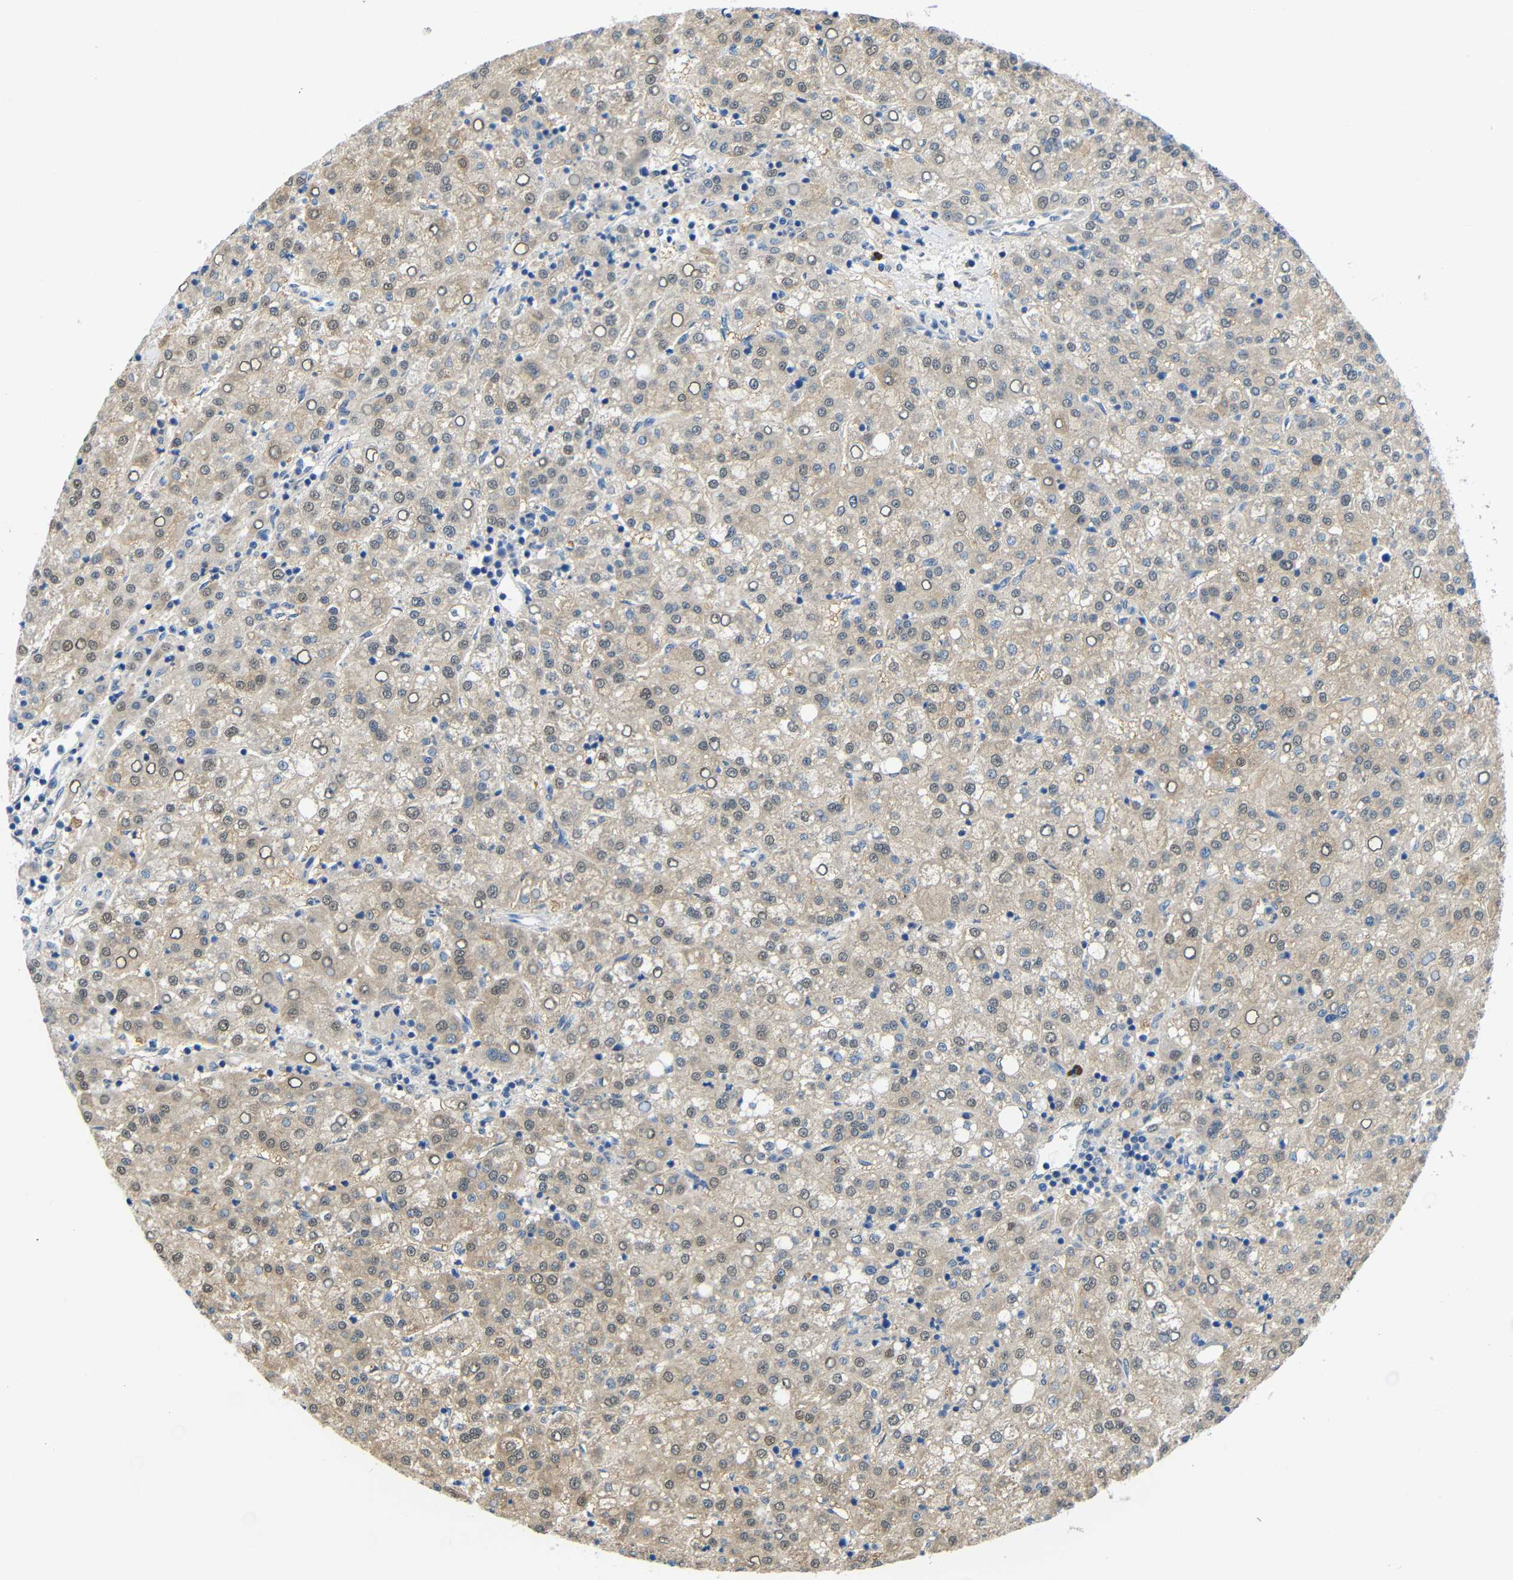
{"staining": {"intensity": "weak", "quantity": ">75%", "location": "cytoplasmic/membranous"}, "tissue": "liver cancer", "cell_type": "Tumor cells", "image_type": "cancer", "snomed": [{"axis": "morphology", "description": "Carcinoma, Hepatocellular, NOS"}, {"axis": "topography", "description": "Liver"}], "caption": "Protein staining of hepatocellular carcinoma (liver) tissue exhibits weak cytoplasmic/membranous staining in approximately >75% of tumor cells.", "gene": "NEGR1", "patient": {"sex": "female", "age": 58}}